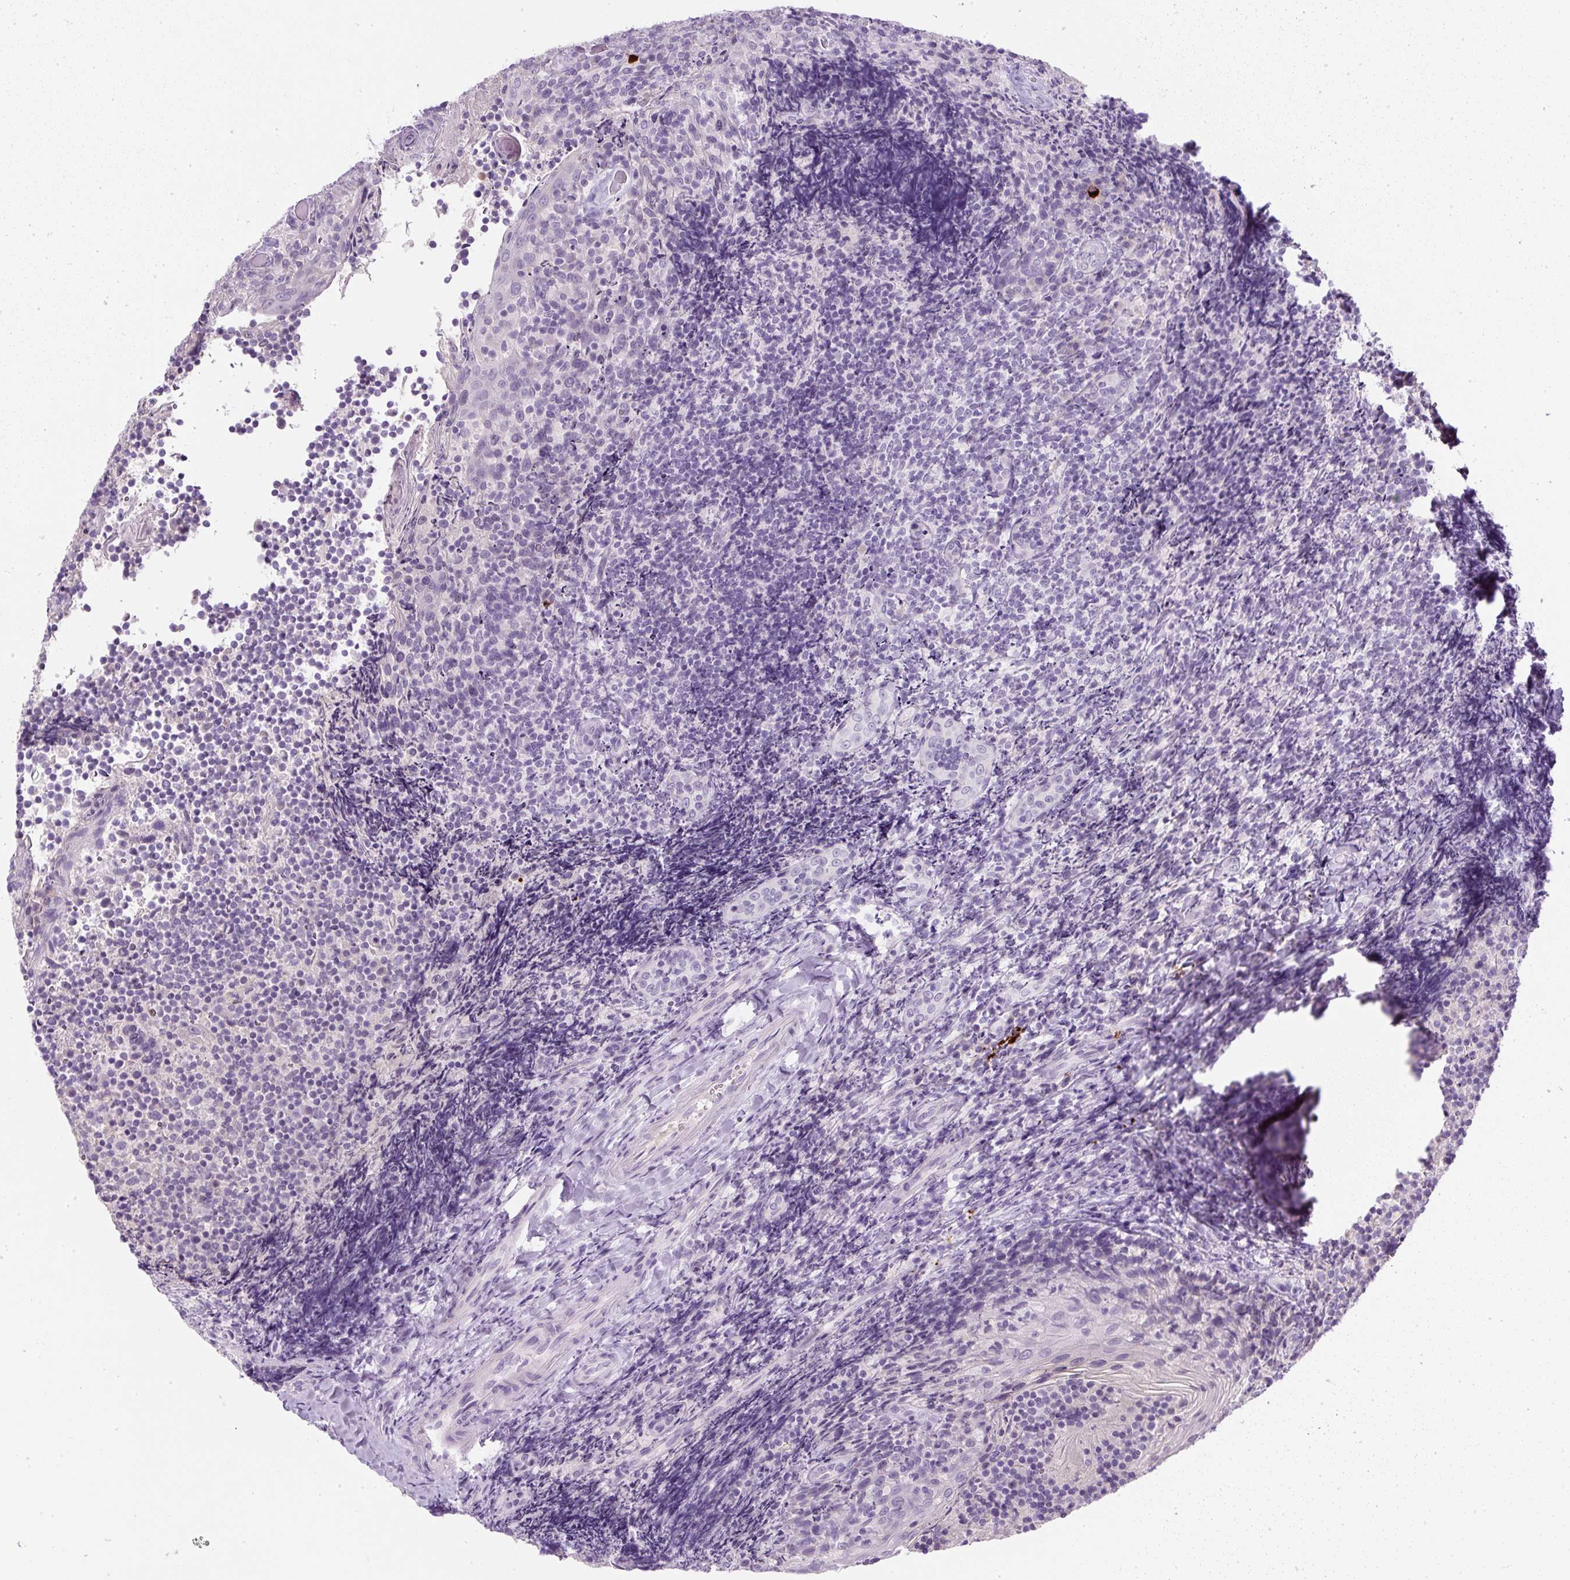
{"staining": {"intensity": "negative", "quantity": "none", "location": "none"}, "tissue": "tonsil", "cell_type": "Germinal center cells", "image_type": "normal", "snomed": [{"axis": "morphology", "description": "Normal tissue, NOS"}, {"axis": "topography", "description": "Tonsil"}], "caption": "A micrograph of tonsil stained for a protein displays no brown staining in germinal center cells. The staining was performed using DAB (3,3'-diaminobenzidine) to visualize the protein expression in brown, while the nuclei were stained in blue with hematoxylin (Magnification: 20x).", "gene": "COL9A2", "patient": {"sex": "female", "age": 10}}